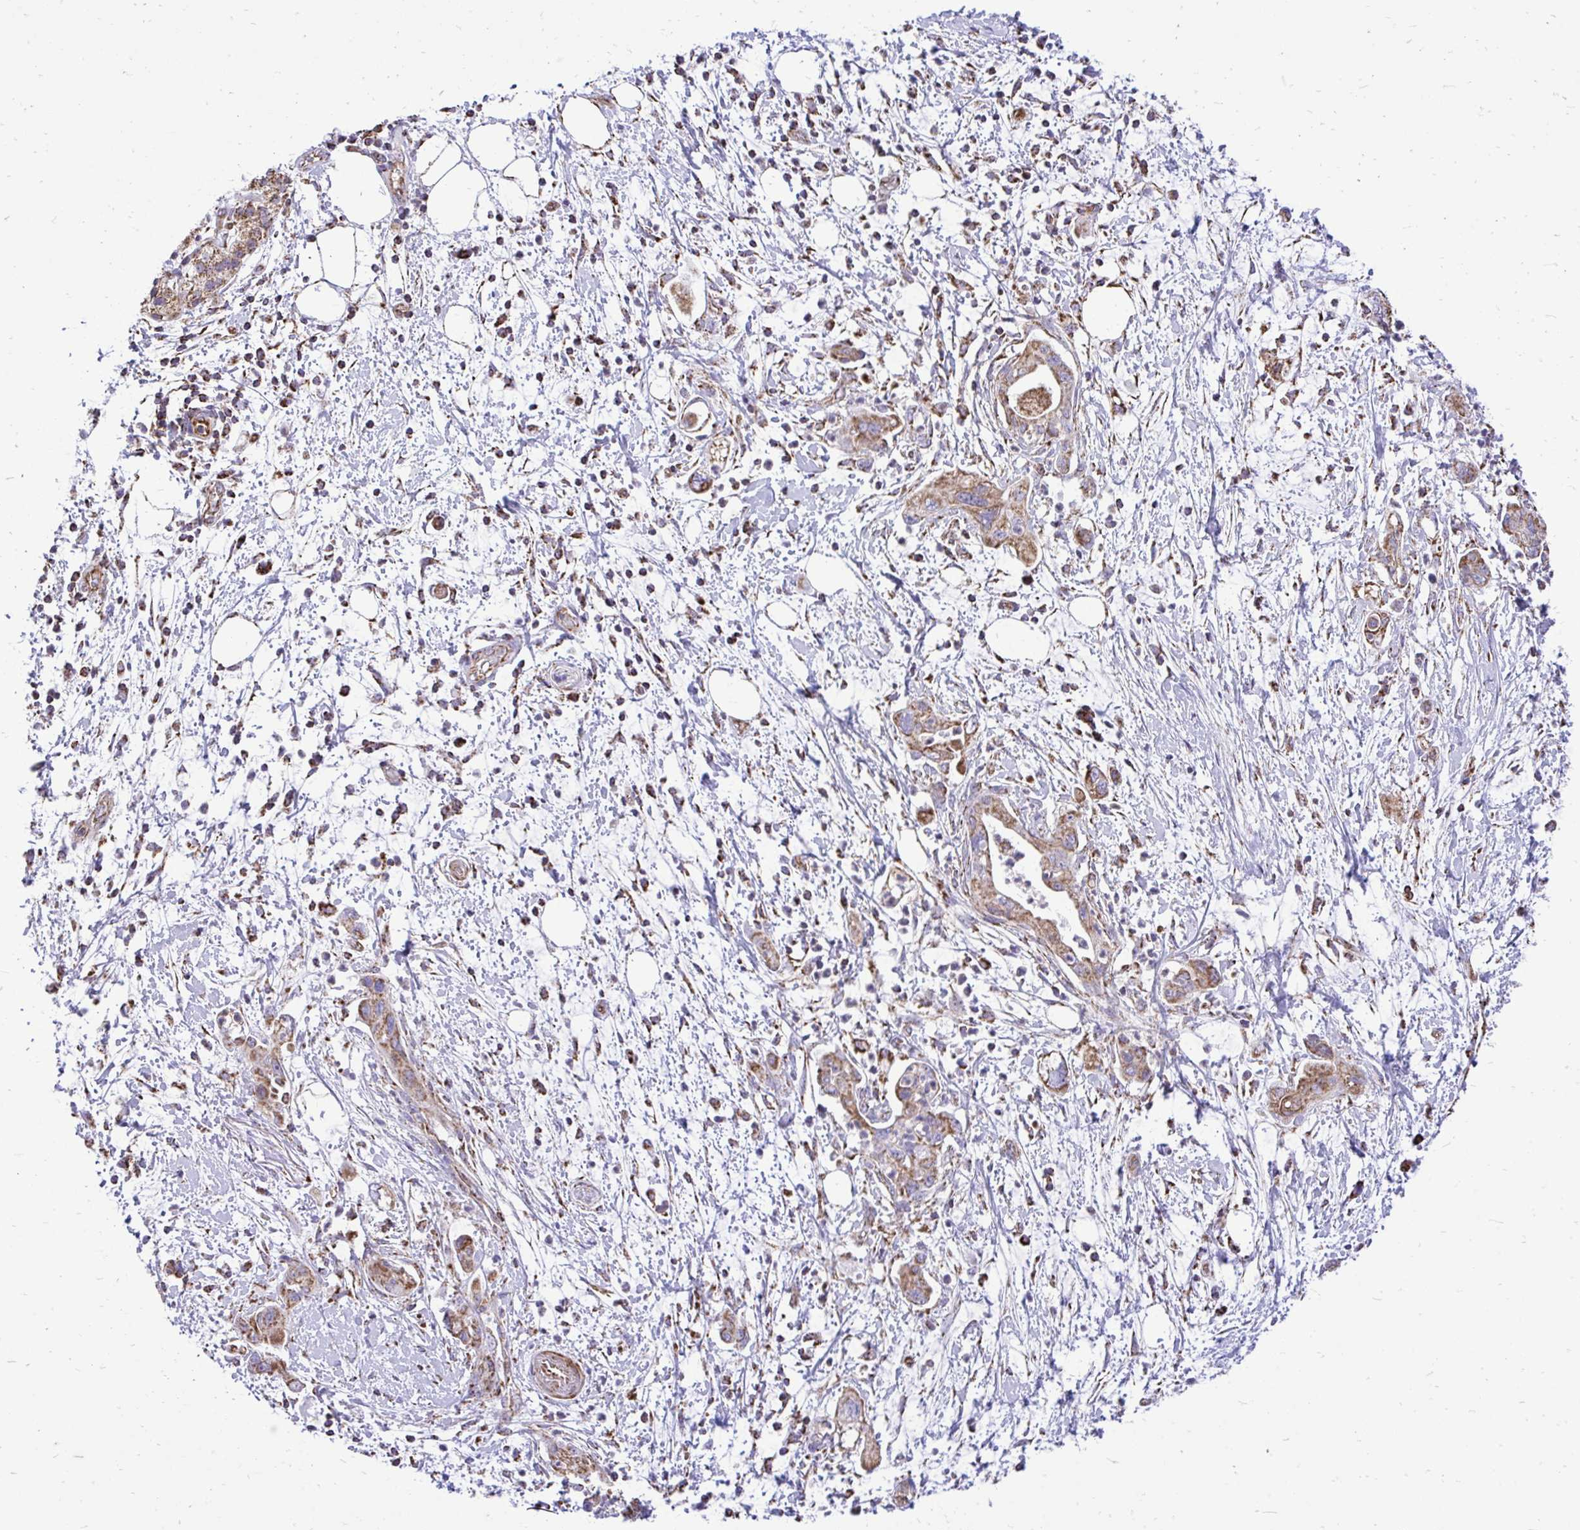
{"staining": {"intensity": "moderate", "quantity": ">75%", "location": "cytoplasmic/membranous"}, "tissue": "pancreatic cancer", "cell_type": "Tumor cells", "image_type": "cancer", "snomed": [{"axis": "morphology", "description": "Adenocarcinoma, NOS"}, {"axis": "topography", "description": "Pancreas"}], "caption": "Adenocarcinoma (pancreatic) tissue reveals moderate cytoplasmic/membranous staining in approximately >75% of tumor cells", "gene": "UBE2C", "patient": {"sex": "female", "age": 73}}